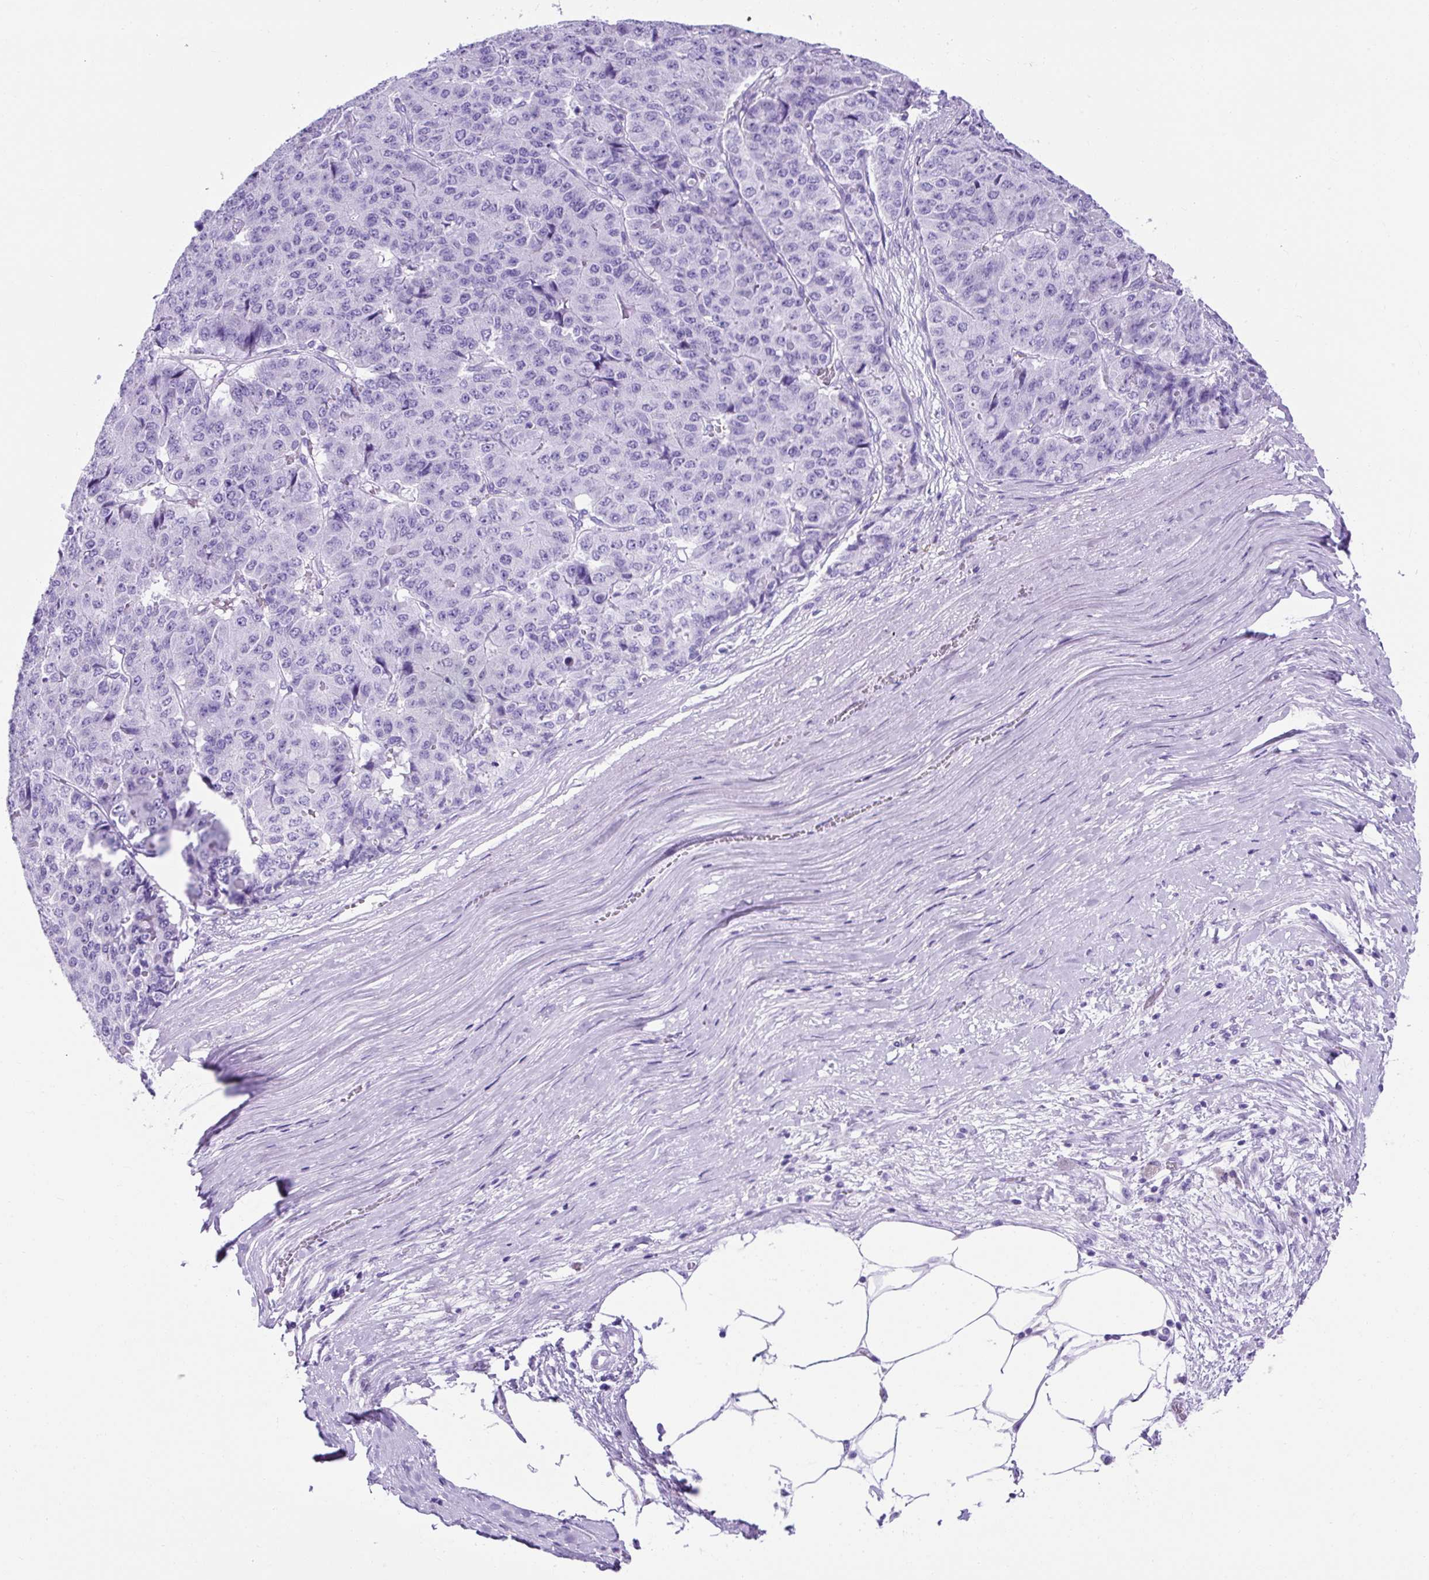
{"staining": {"intensity": "negative", "quantity": "none", "location": "none"}, "tissue": "pancreatic cancer", "cell_type": "Tumor cells", "image_type": "cancer", "snomed": [{"axis": "morphology", "description": "Adenocarcinoma, NOS"}, {"axis": "topography", "description": "Pancreas"}], "caption": "The image shows no significant staining in tumor cells of pancreatic cancer (adenocarcinoma). (DAB (3,3'-diaminobenzidine) immunohistochemistry (IHC) with hematoxylin counter stain).", "gene": "KRT12", "patient": {"sex": "male", "age": 50}}